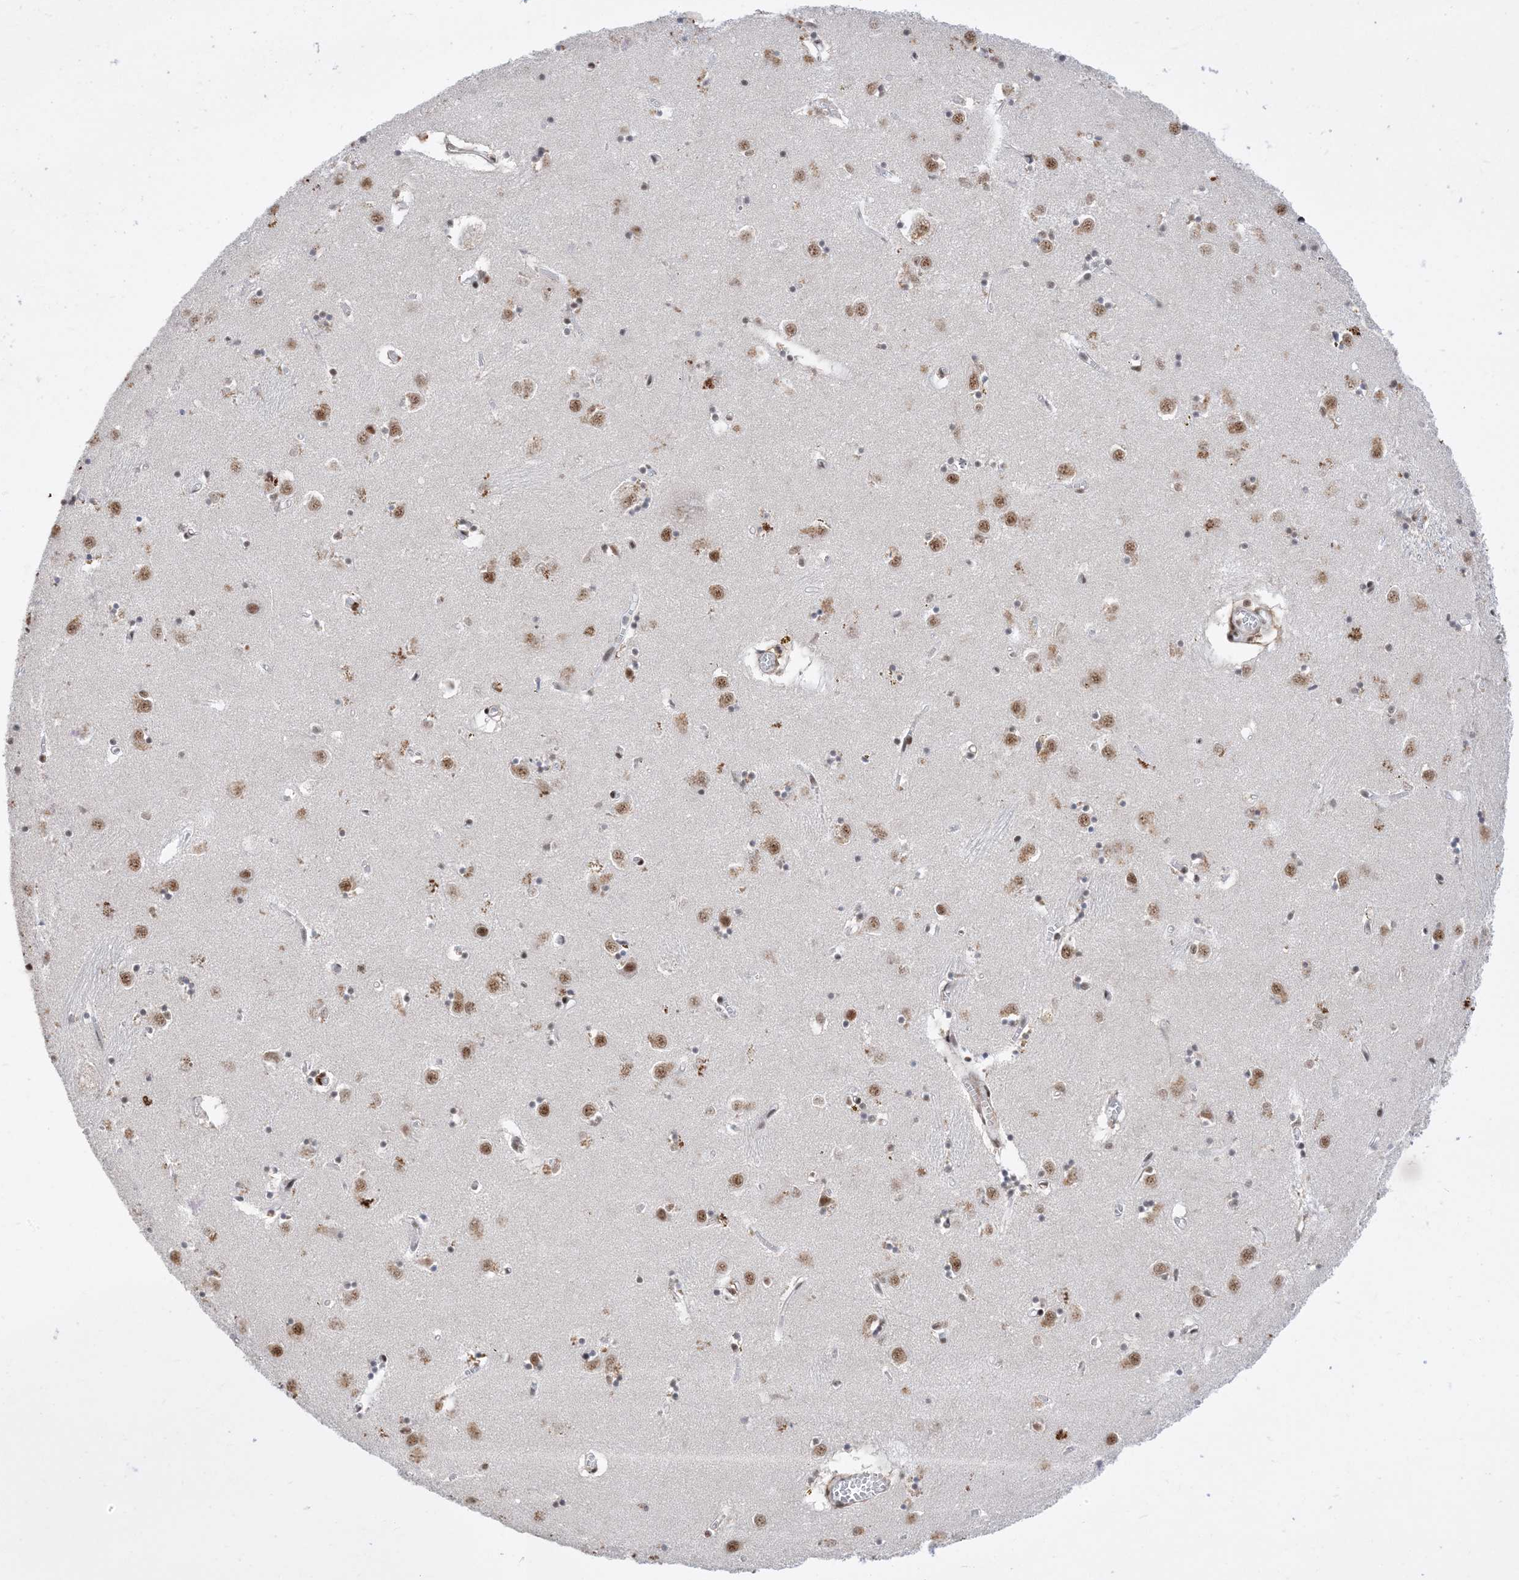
{"staining": {"intensity": "strong", "quantity": "25%-75%", "location": "nuclear"}, "tissue": "caudate", "cell_type": "Glial cells", "image_type": "normal", "snomed": [{"axis": "morphology", "description": "Normal tissue, NOS"}, {"axis": "topography", "description": "Lateral ventricle wall"}], "caption": "This micrograph displays IHC staining of unremarkable human caudate, with high strong nuclear expression in about 25%-75% of glial cells.", "gene": "SF3A3", "patient": {"sex": "male", "age": 70}}